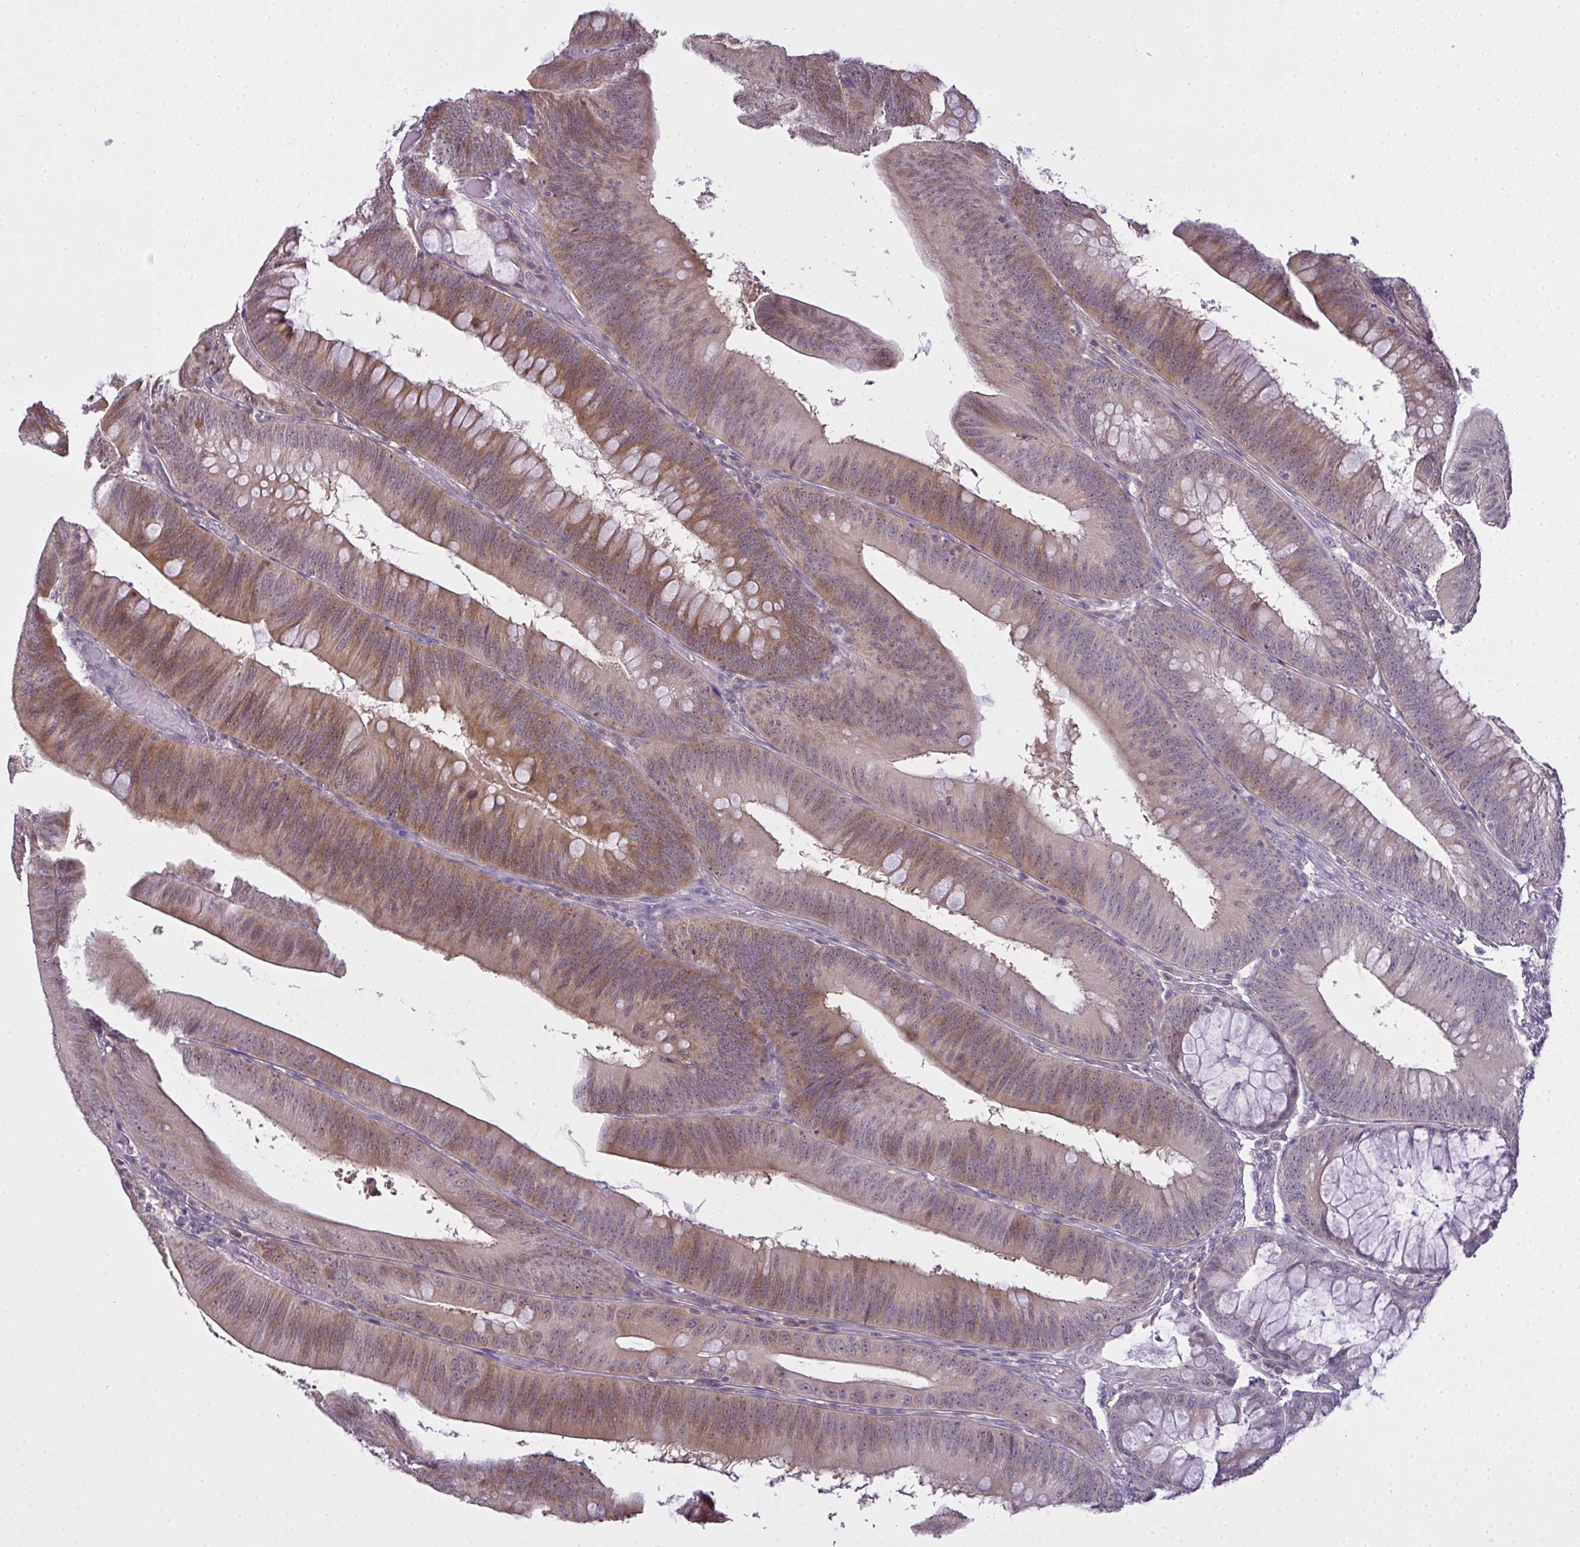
{"staining": {"intensity": "moderate", "quantity": "25%-75%", "location": "cytoplasmic/membranous,nuclear"}, "tissue": "colorectal cancer", "cell_type": "Tumor cells", "image_type": "cancer", "snomed": [{"axis": "morphology", "description": "Adenocarcinoma, NOS"}, {"axis": "topography", "description": "Colon"}], "caption": "Immunohistochemical staining of human adenocarcinoma (colorectal) demonstrates medium levels of moderate cytoplasmic/membranous and nuclear positivity in approximately 25%-75% of tumor cells.", "gene": "NT5C1A", "patient": {"sex": "male", "age": 84}}